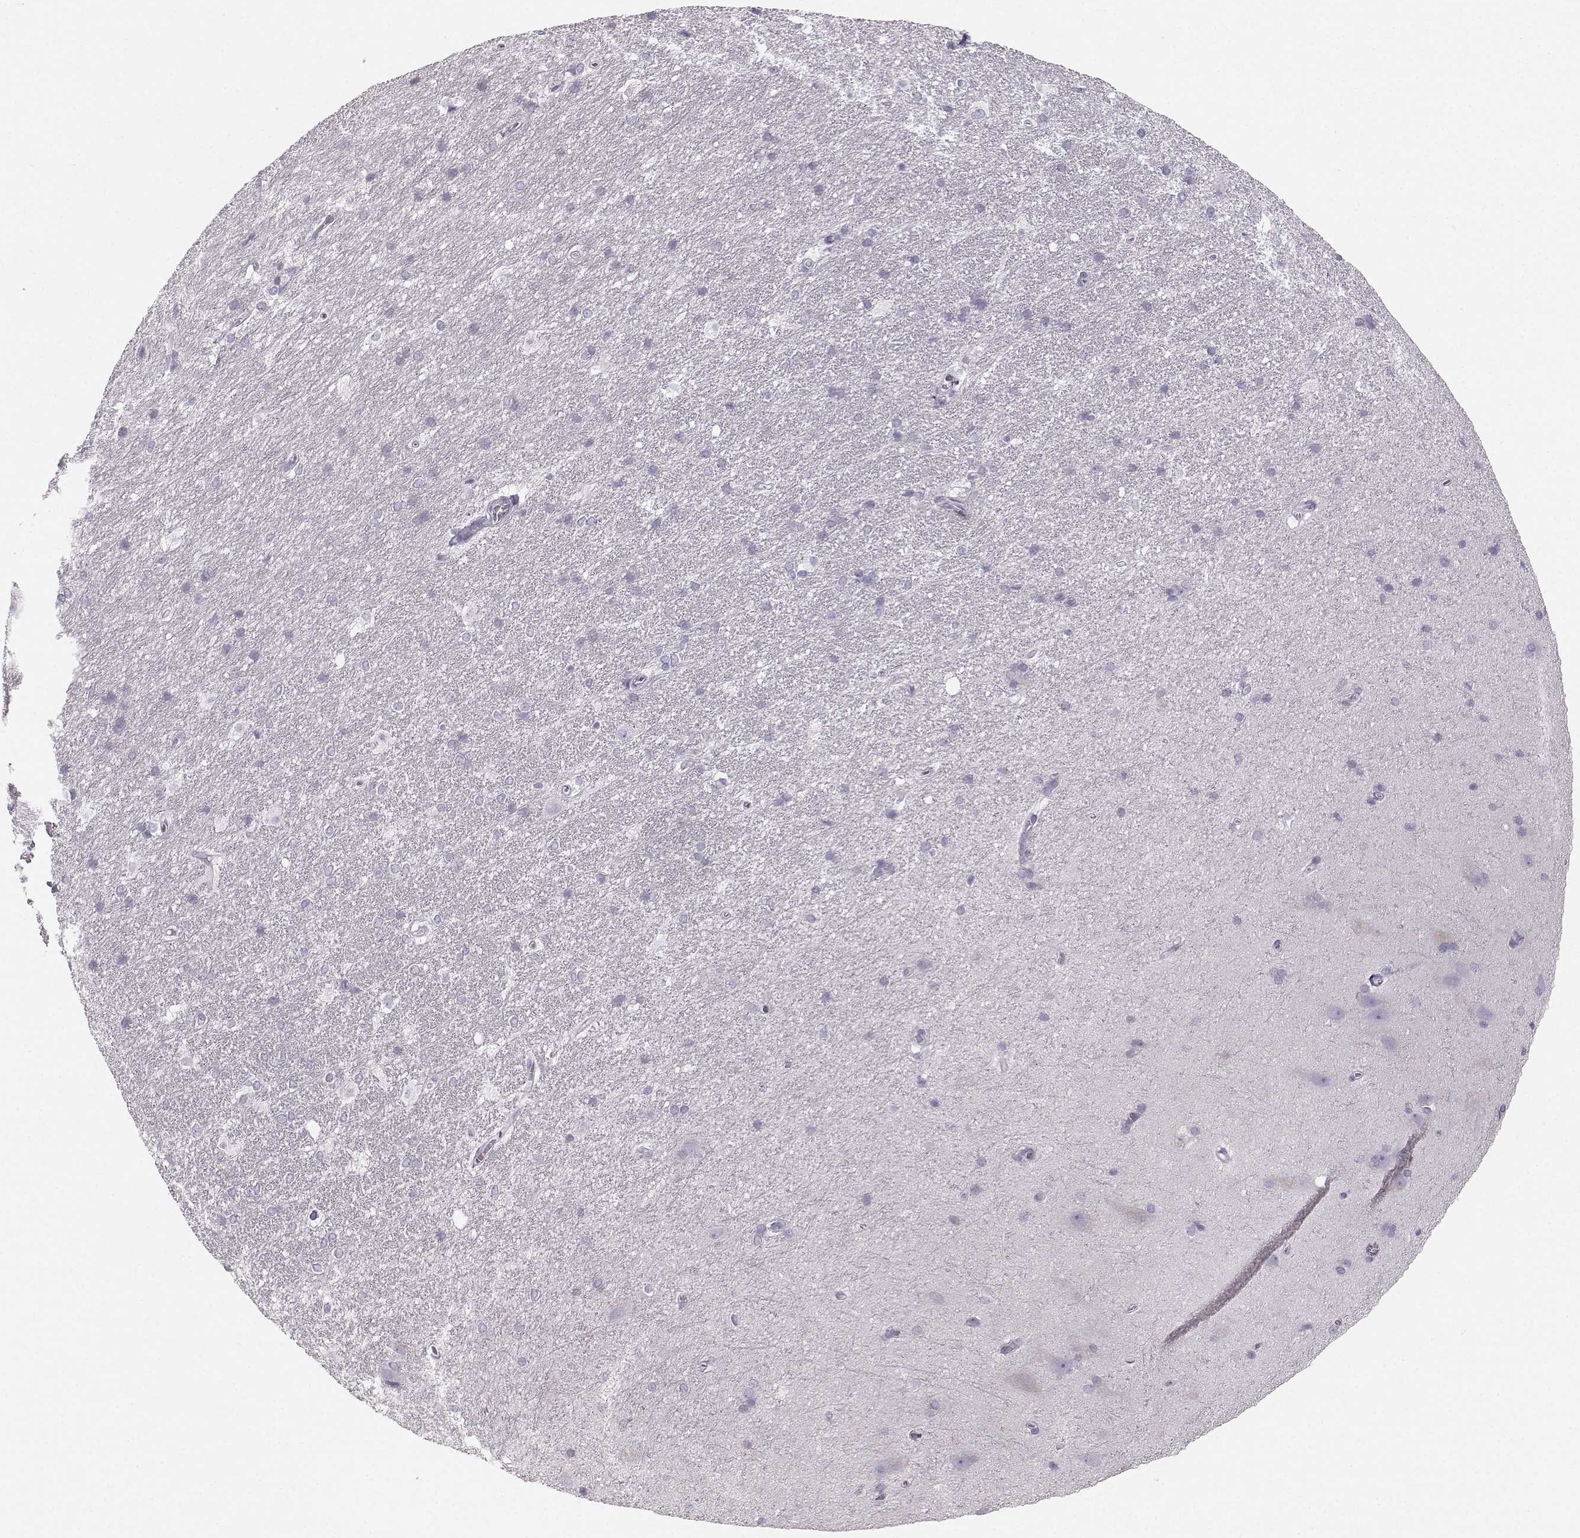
{"staining": {"intensity": "negative", "quantity": "none", "location": "none"}, "tissue": "hippocampus", "cell_type": "Glial cells", "image_type": "normal", "snomed": [{"axis": "morphology", "description": "Normal tissue, NOS"}, {"axis": "topography", "description": "Cerebral cortex"}, {"axis": "topography", "description": "Hippocampus"}], "caption": "Glial cells show no significant expression in unremarkable hippocampus. Nuclei are stained in blue.", "gene": "OIP5", "patient": {"sex": "female", "age": 19}}